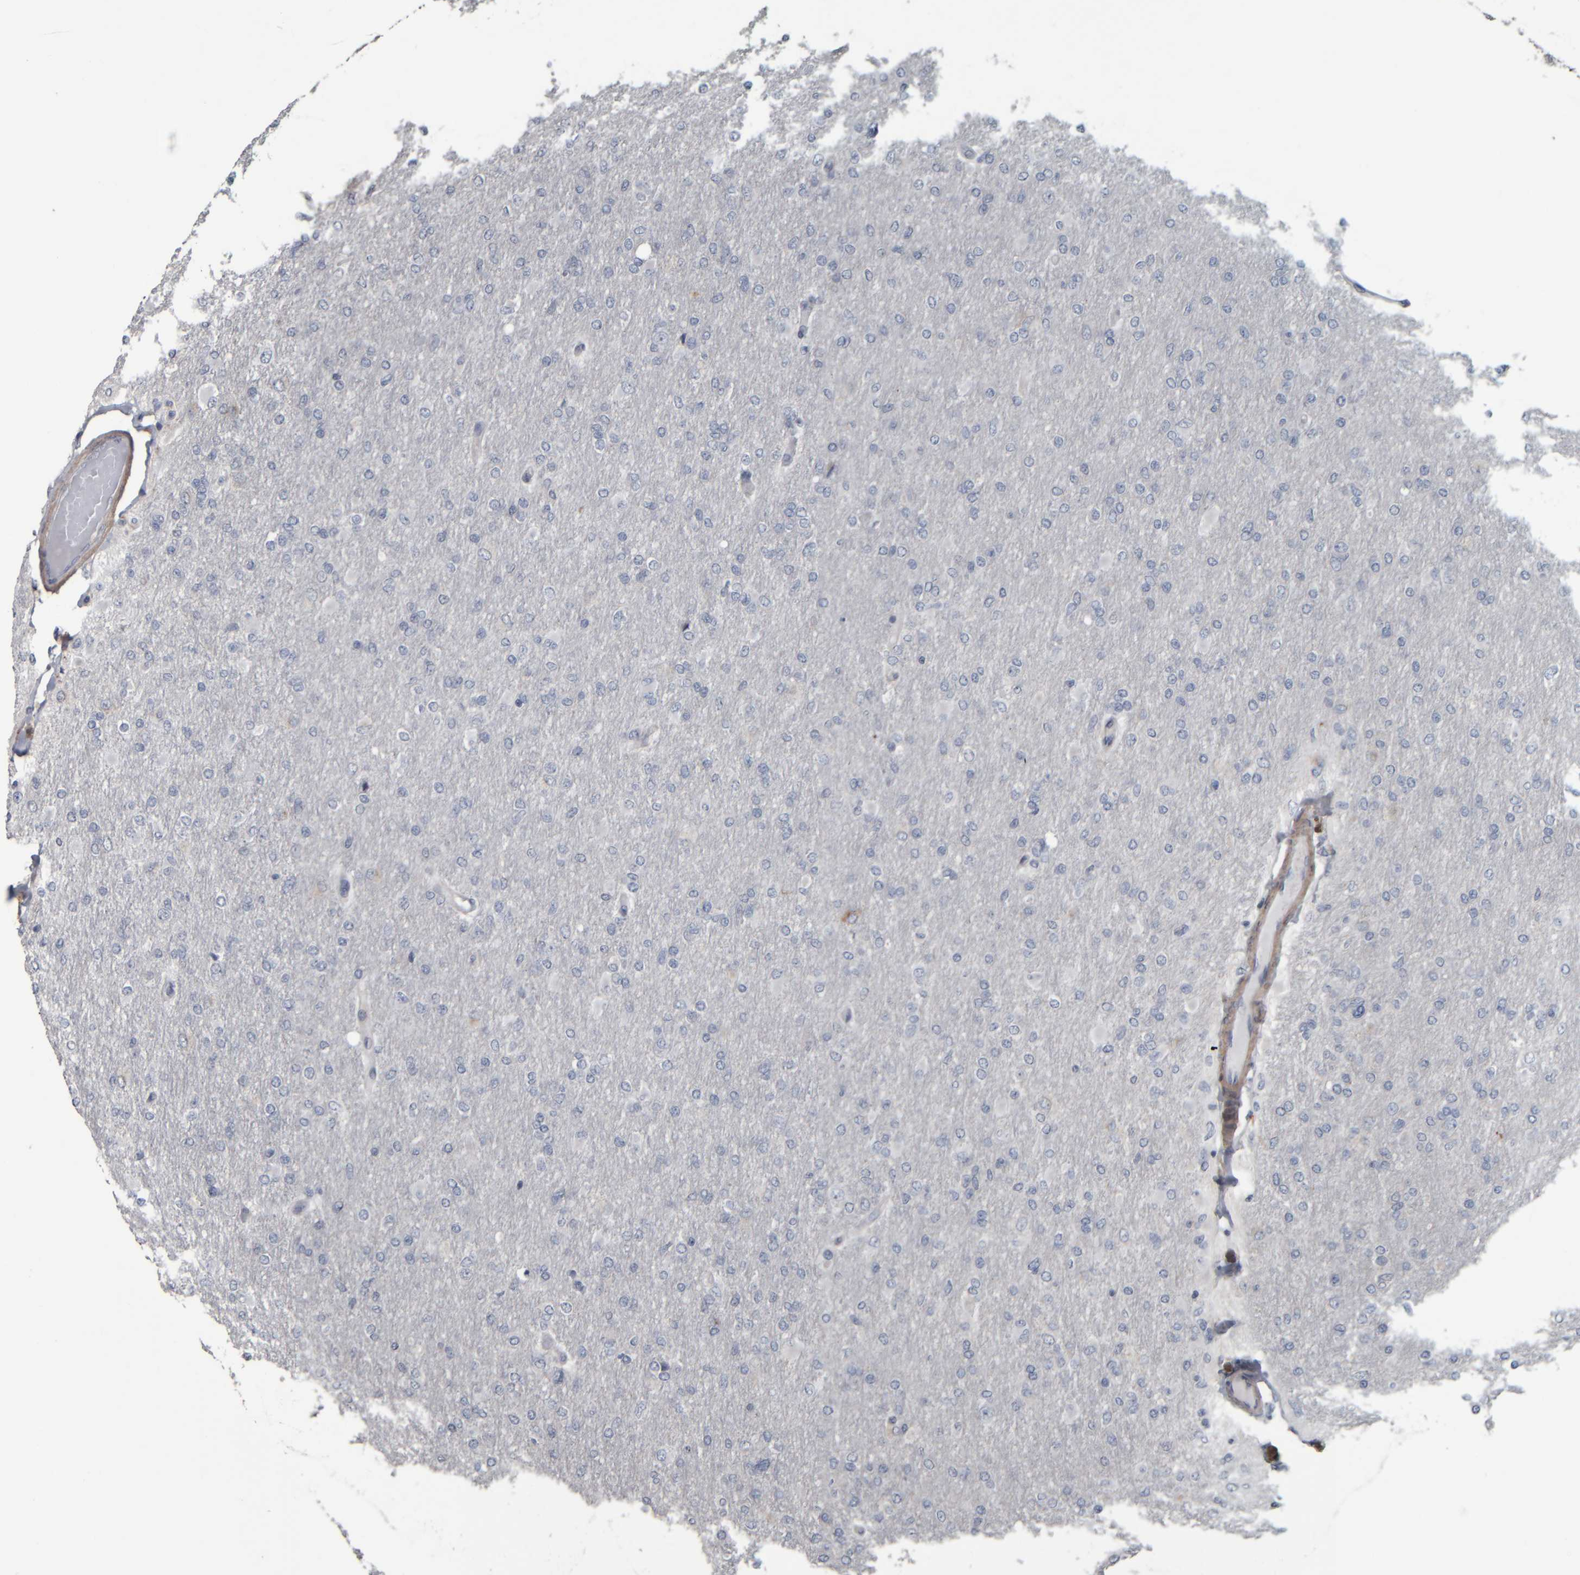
{"staining": {"intensity": "negative", "quantity": "none", "location": "none"}, "tissue": "glioma", "cell_type": "Tumor cells", "image_type": "cancer", "snomed": [{"axis": "morphology", "description": "Glioma, malignant, High grade"}, {"axis": "topography", "description": "Cerebral cortex"}], "caption": "Immunohistochemistry photomicrograph of human malignant glioma (high-grade) stained for a protein (brown), which demonstrates no staining in tumor cells. (Brightfield microscopy of DAB IHC at high magnification).", "gene": "CAVIN4", "patient": {"sex": "female", "age": 36}}